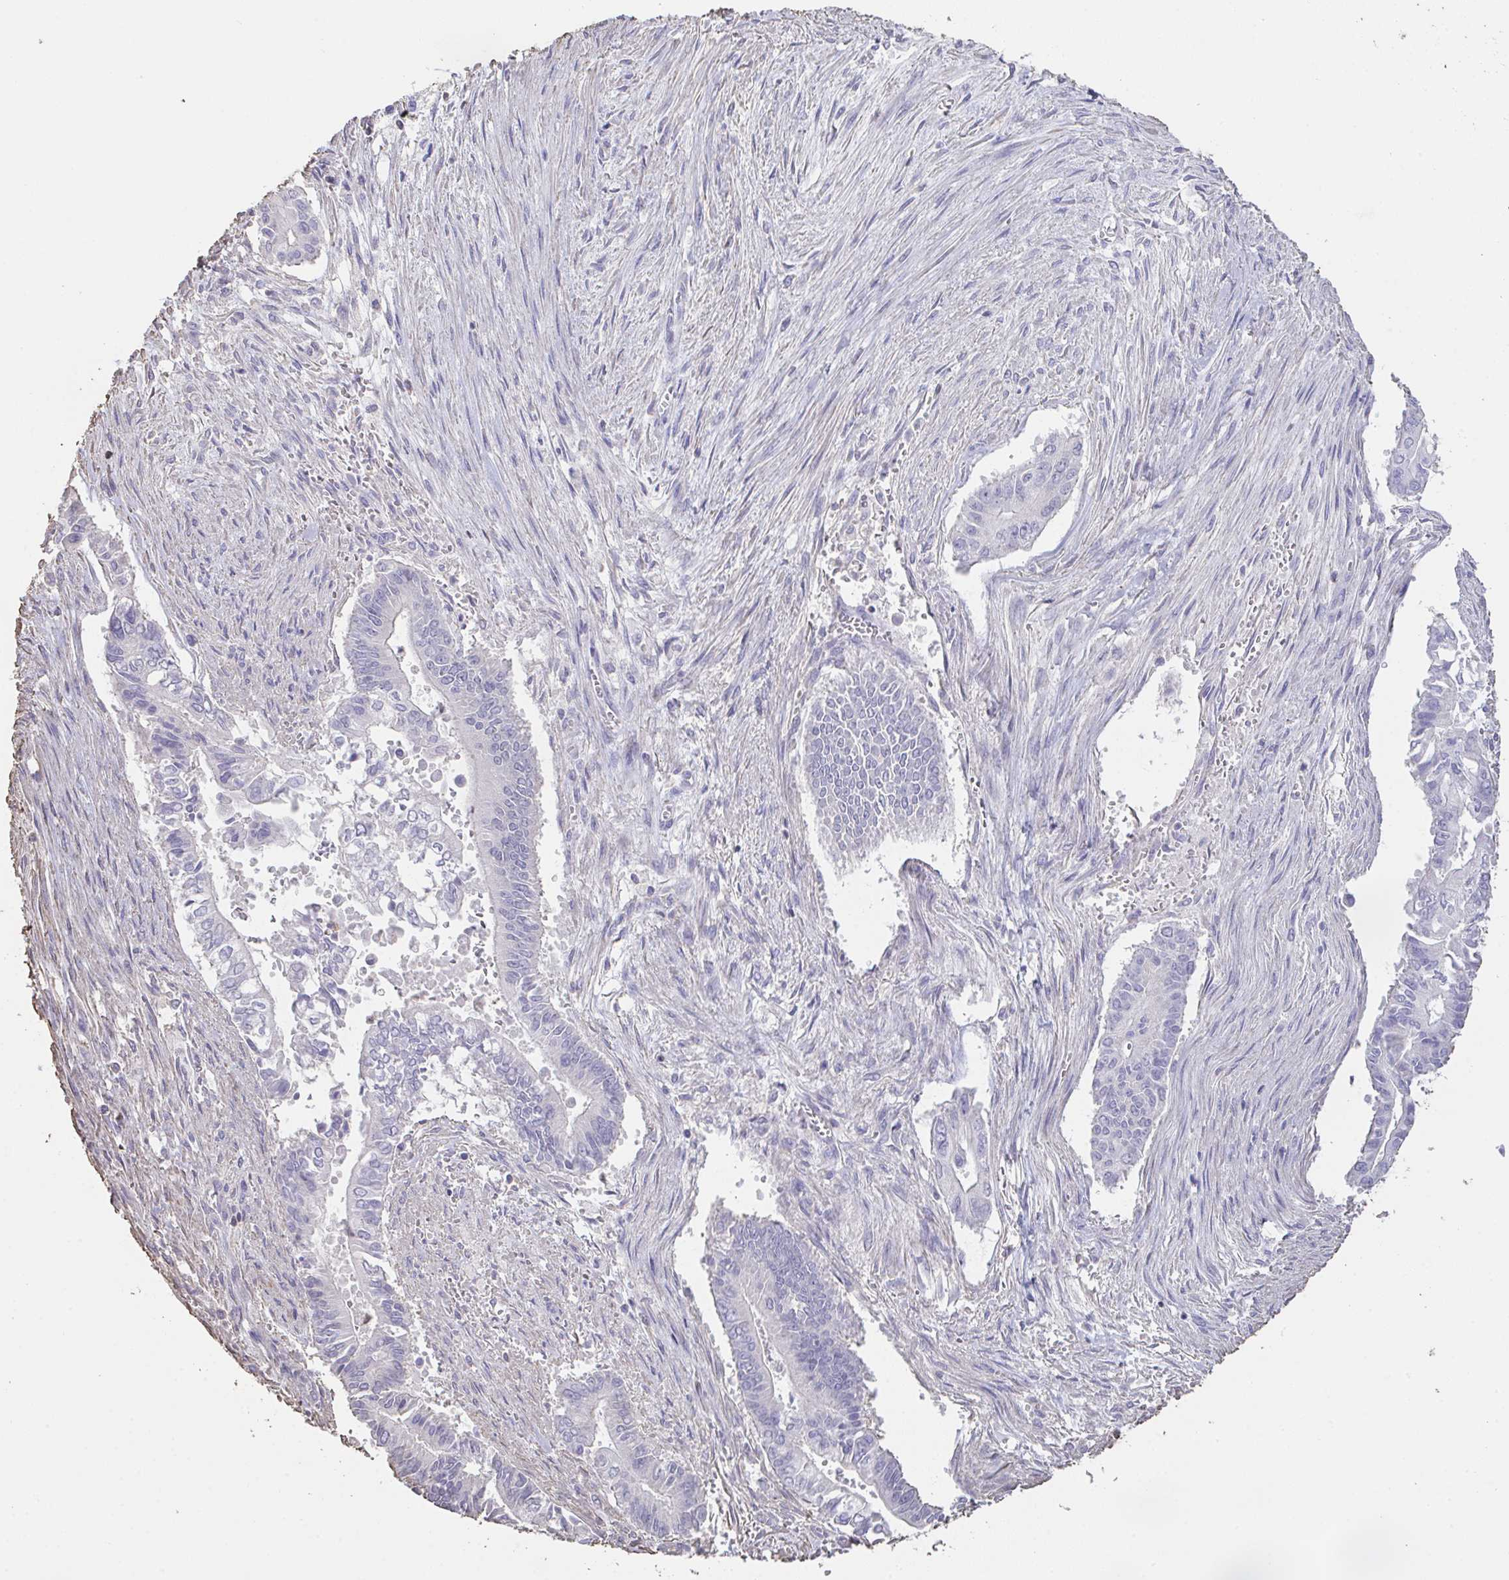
{"staining": {"intensity": "negative", "quantity": "none", "location": "none"}, "tissue": "pancreatic cancer", "cell_type": "Tumor cells", "image_type": "cancer", "snomed": [{"axis": "morphology", "description": "Adenocarcinoma, NOS"}, {"axis": "topography", "description": "Pancreas"}], "caption": "This is an immunohistochemistry (IHC) micrograph of human pancreatic adenocarcinoma. There is no expression in tumor cells.", "gene": "IL23R", "patient": {"sex": "male", "age": 68}}